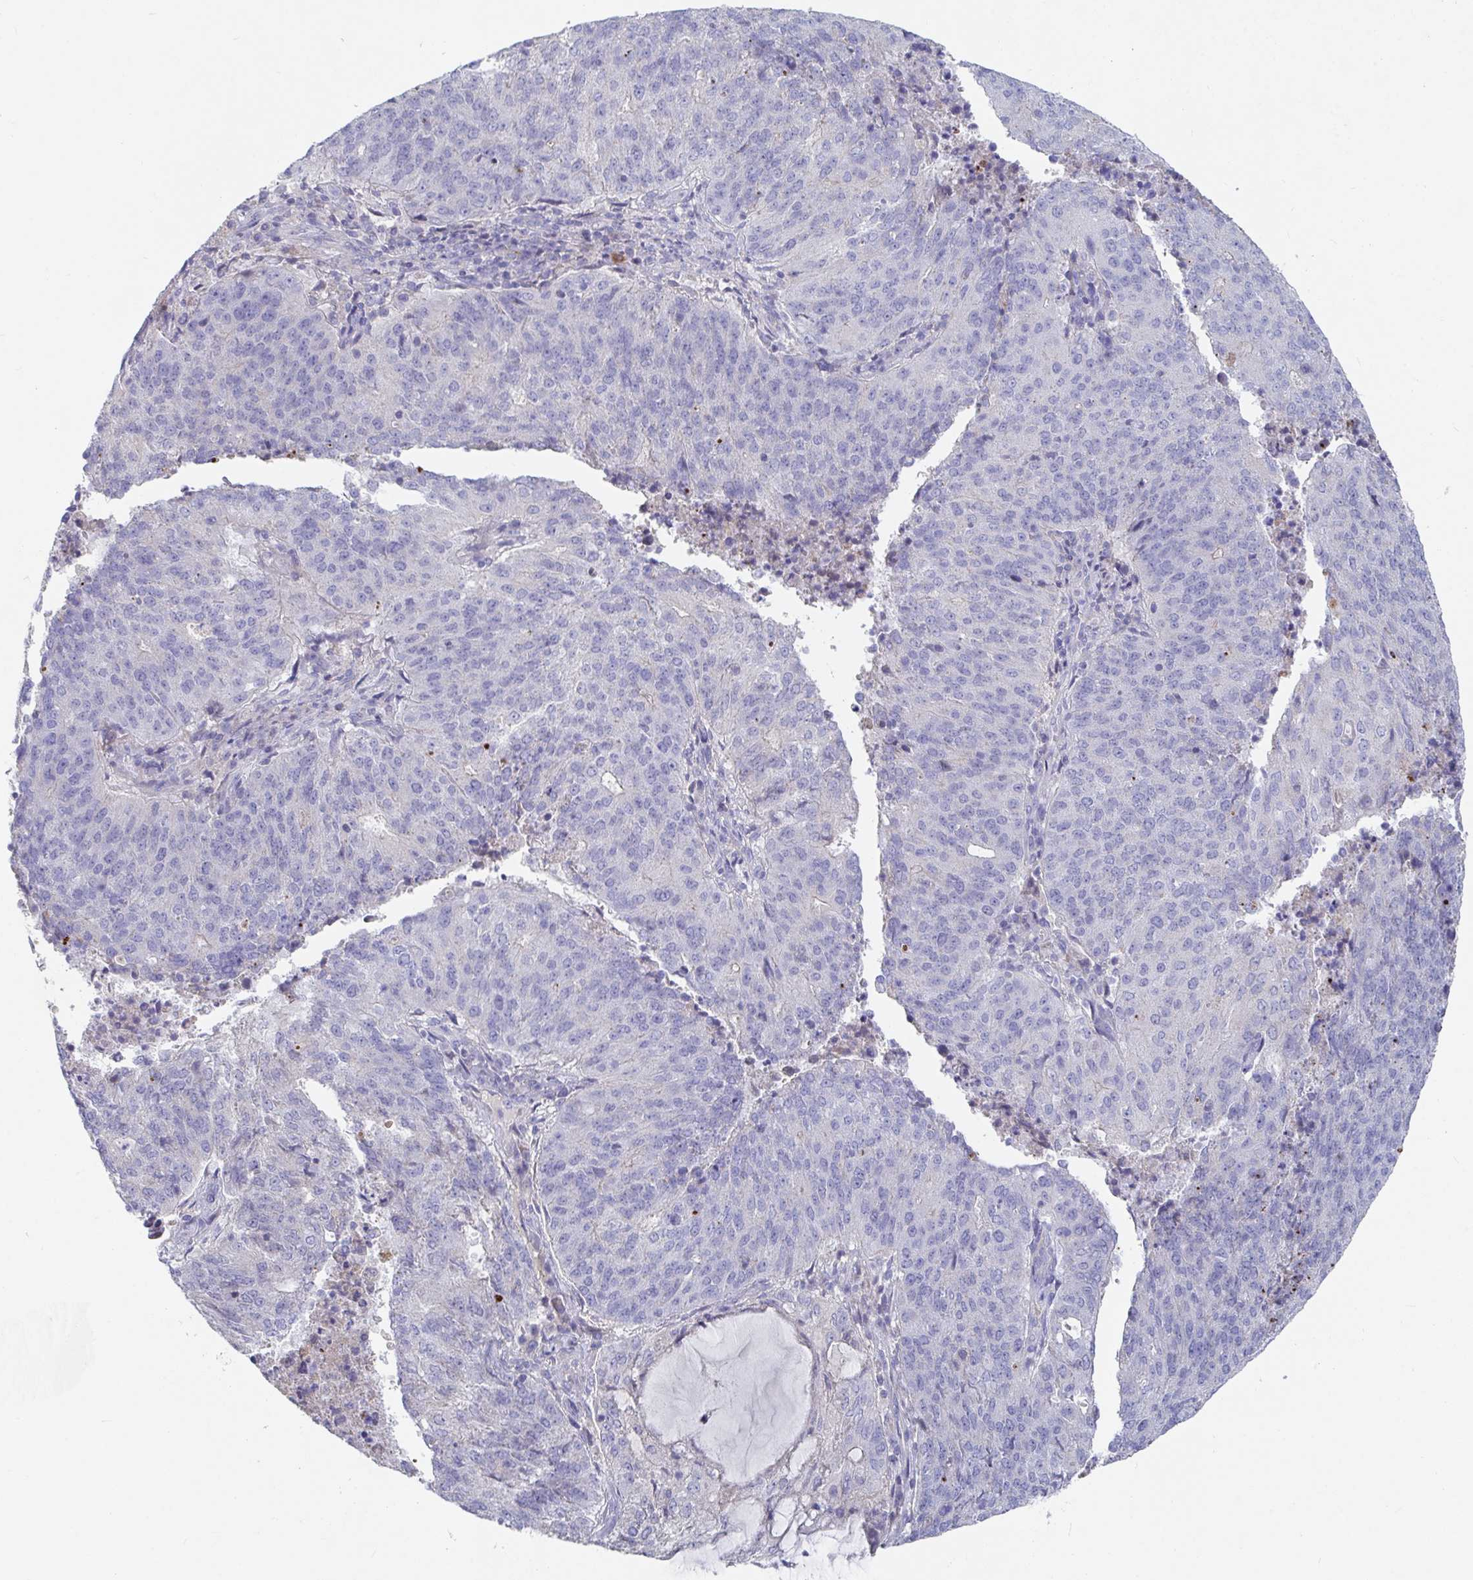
{"staining": {"intensity": "negative", "quantity": "none", "location": "none"}, "tissue": "endometrial cancer", "cell_type": "Tumor cells", "image_type": "cancer", "snomed": [{"axis": "morphology", "description": "Adenocarcinoma, NOS"}, {"axis": "topography", "description": "Endometrium"}], "caption": "An IHC photomicrograph of endometrial cancer (adenocarcinoma) is shown. There is no staining in tumor cells of endometrial cancer (adenocarcinoma).", "gene": "ZNF561", "patient": {"sex": "female", "age": 82}}